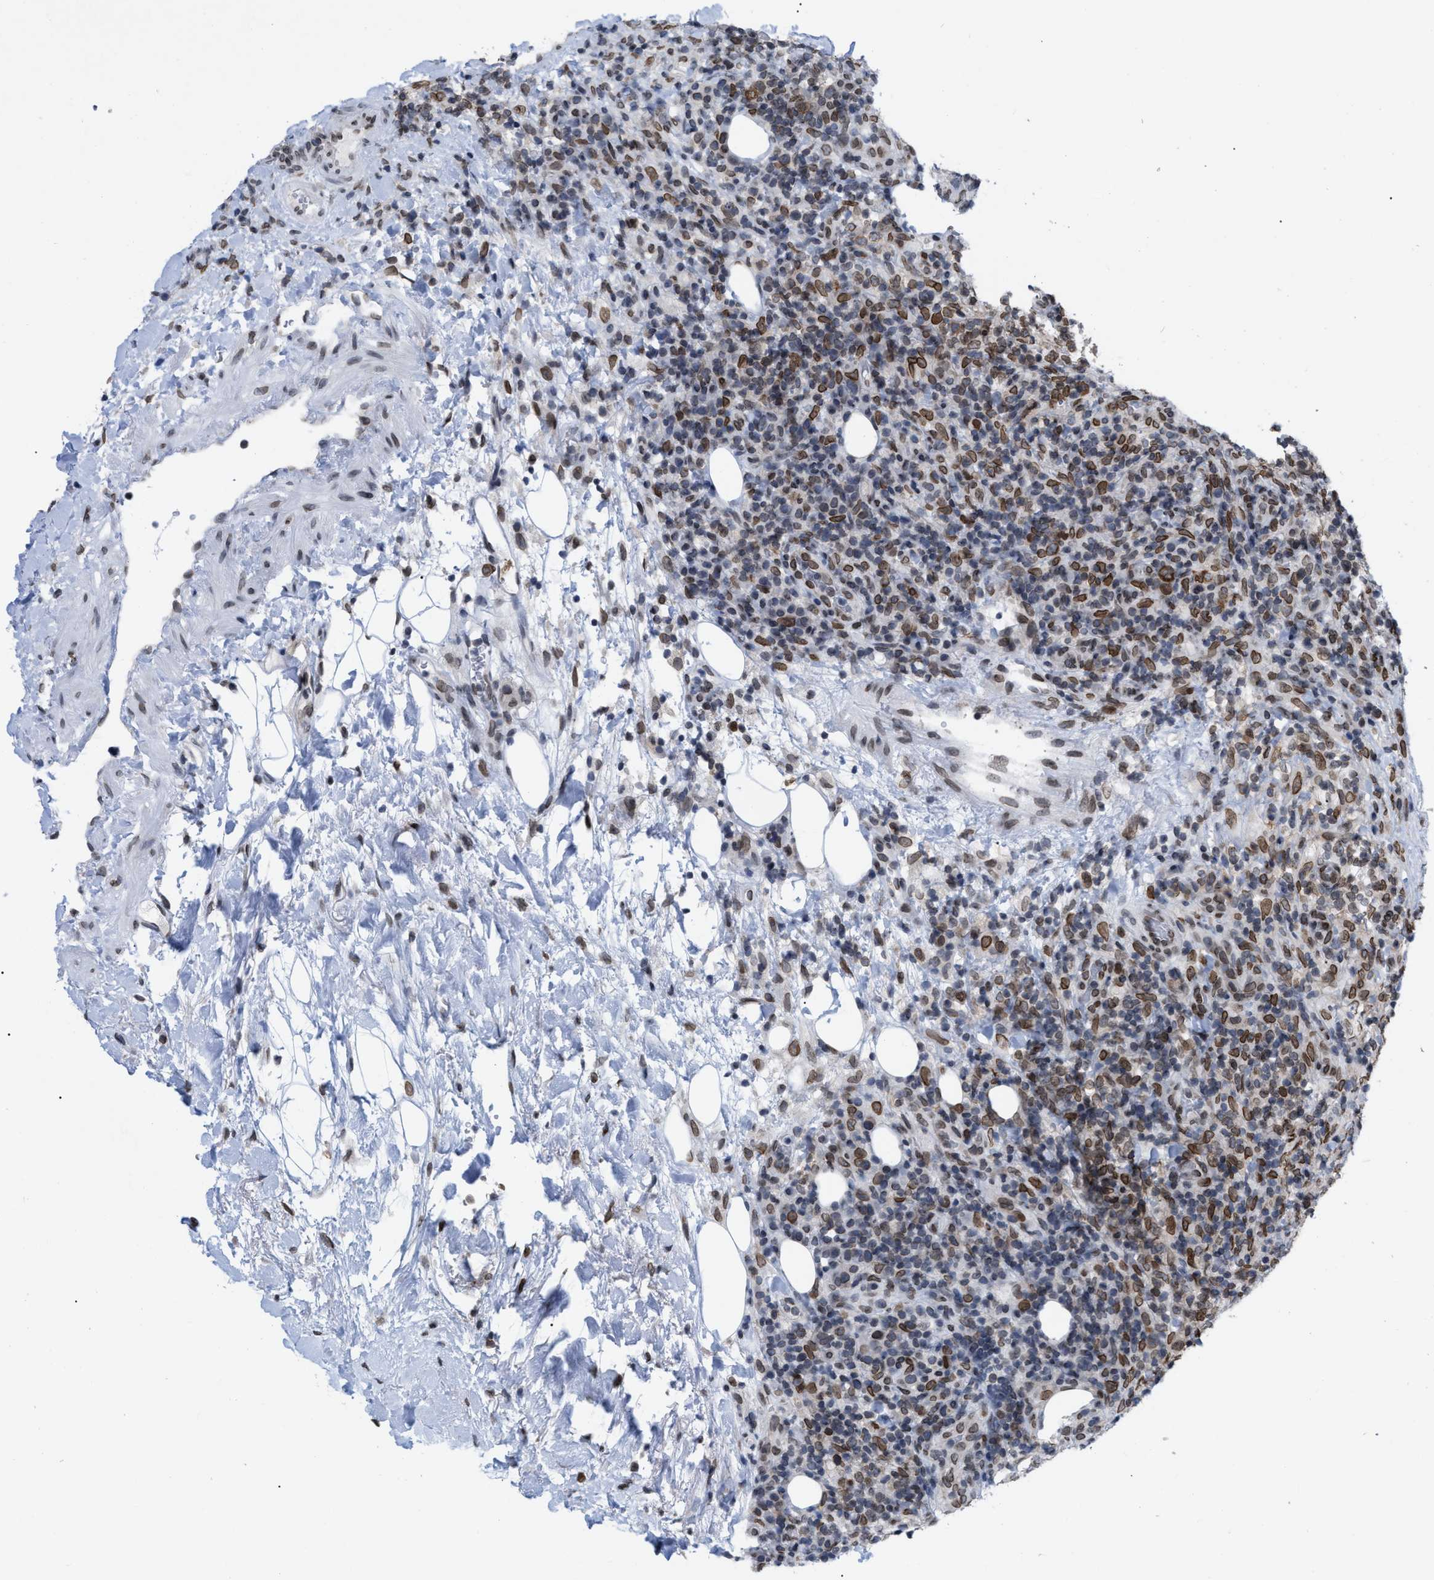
{"staining": {"intensity": "moderate", "quantity": "25%-75%", "location": "cytoplasmic/membranous,nuclear"}, "tissue": "lymphoma", "cell_type": "Tumor cells", "image_type": "cancer", "snomed": [{"axis": "morphology", "description": "Malignant lymphoma, non-Hodgkin's type, High grade"}, {"axis": "topography", "description": "Lymph node"}], "caption": "This image shows immunohistochemistry (IHC) staining of human high-grade malignant lymphoma, non-Hodgkin's type, with medium moderate cytoplasmic/membranous and nuclear staining in approximately 25%-75% of tumor cells.", "gene": "TPR", "patient": {"sex": "female", "age": 76}}